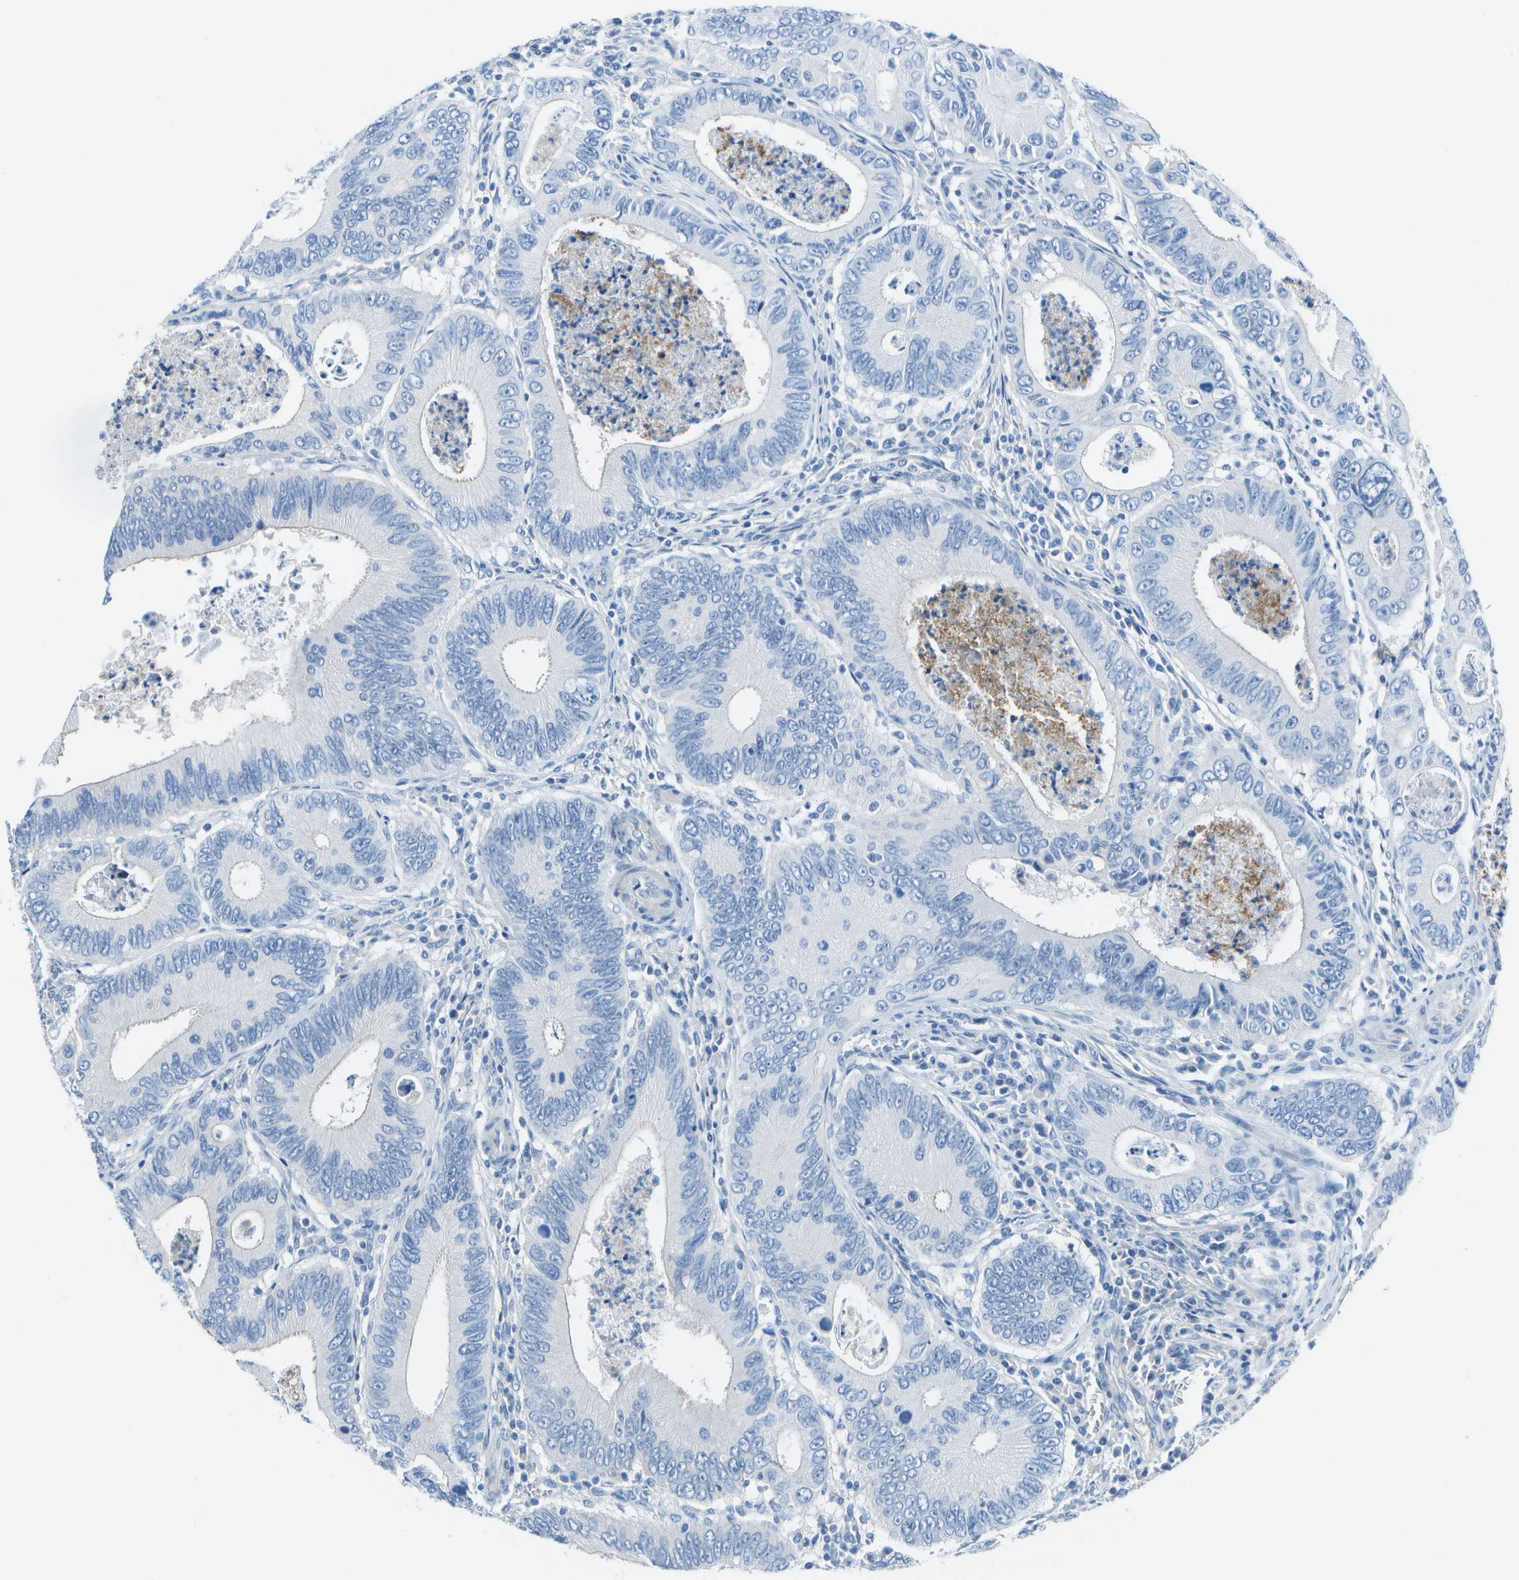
{"staining": {"intensity": "negative", "quantity": "none", "location": "none"}, "tissue": "colorectal cancer", "cell_type": "Tumor cells", "image_type": "cancer", "snomed": [{"axis": "morphology", "description": "Inflammation, NOS"}, {"axis": "morphology", "description": "Adenocarcinoma, NOS"}, {"axis": "topography", "description": "Colon"}], "caption": "Photomicrograph shows no protein positivity in tumor cells of colorectal cancer tissue.", "gene": "DCT", "patient": {"sex": "male", "age": 72}}